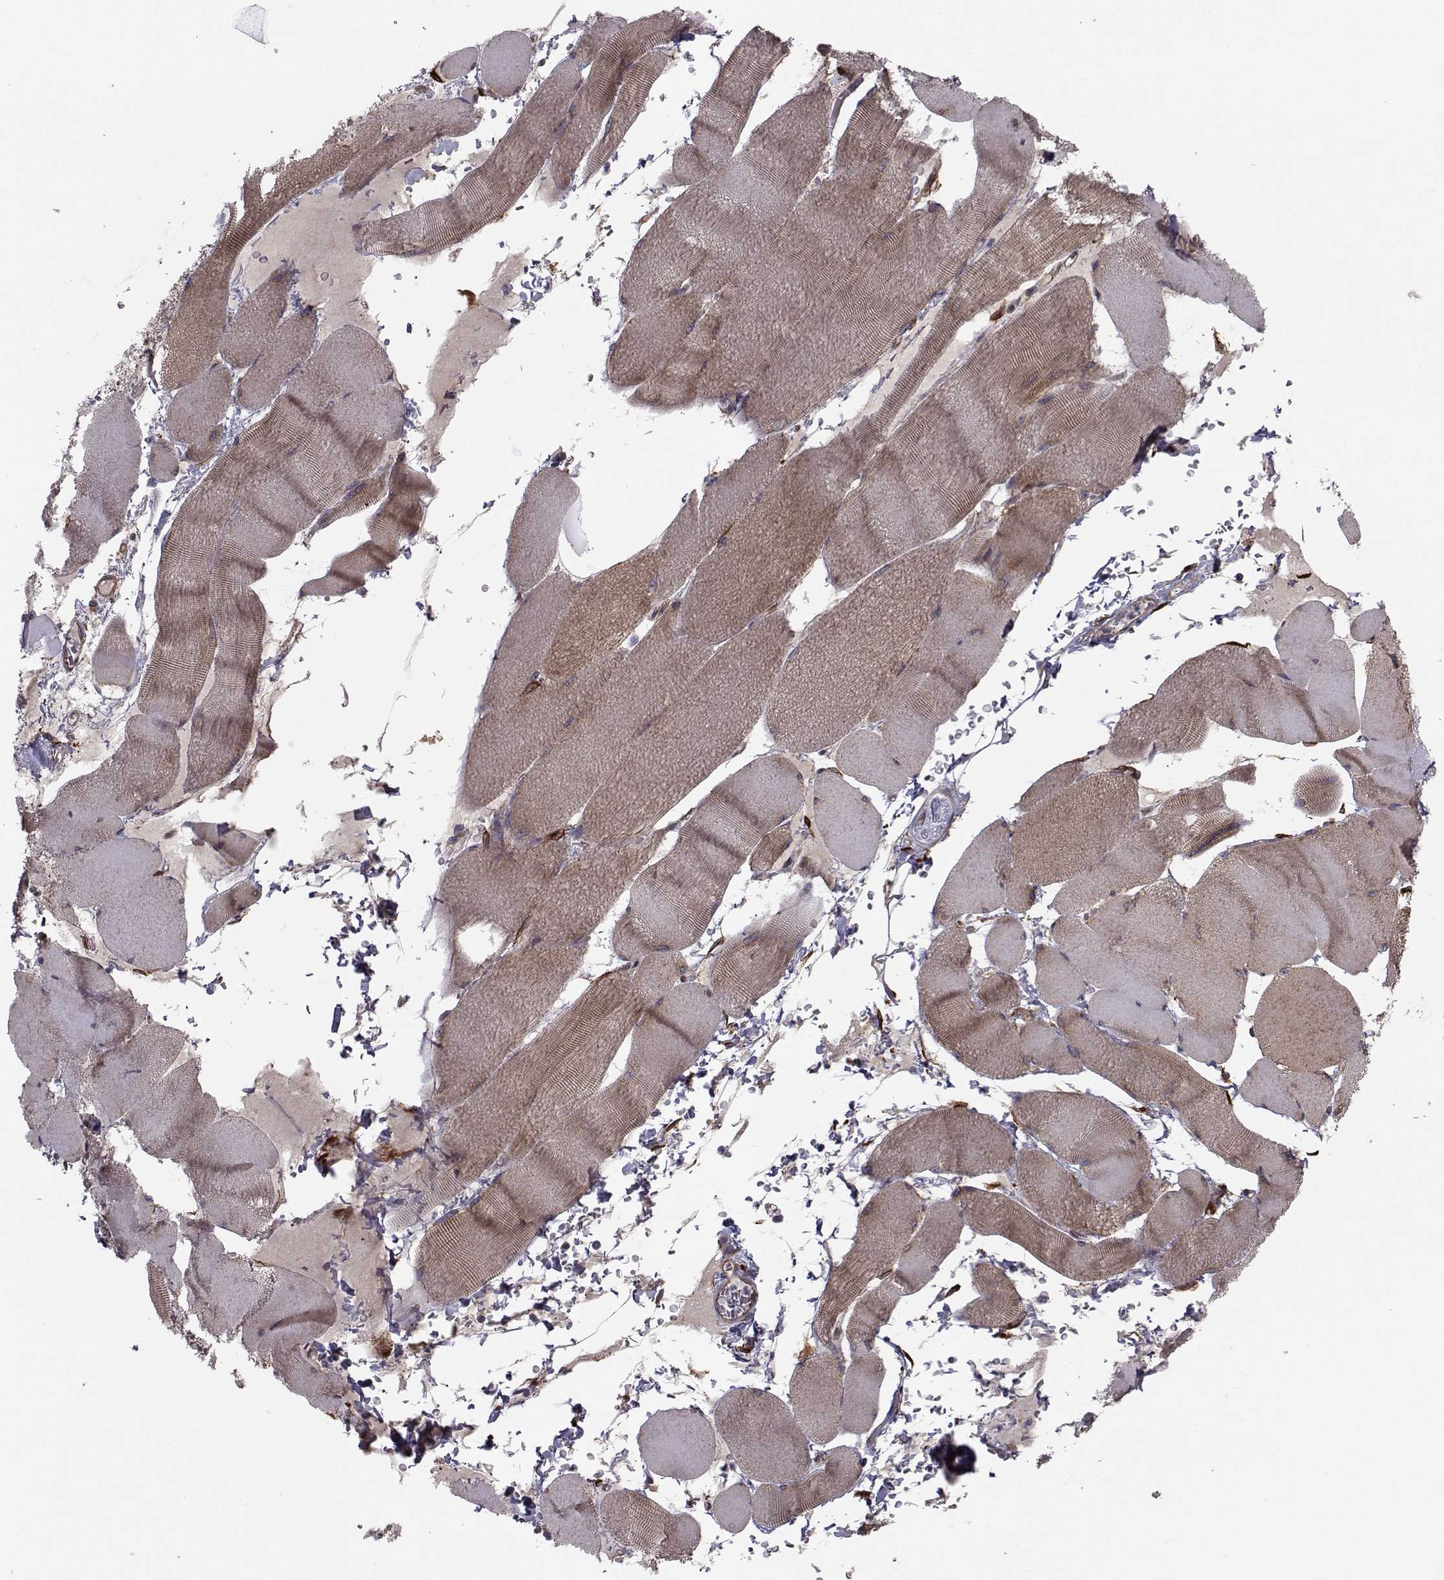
{"staining": {"intensity": "moderate", "quantity": "<25%", "location": "cytoplasmic/membranous"}, "tissue": "skeletal muscle", "cell_type": "Myocytes", "image_type": "normal", "snomed": [{"axis": "morphology", "description": "Normal tissue, NOS"}, {"axis": "topography", "description": "Skeletal muscle"}], "caption": "A brown stain shows moderate cytoplasmic/membranous positivity of a protein in myocytes of benign skeletal muscle.", "gene": "TRIP10", "patient": {"sex": "male", "age": 56}}